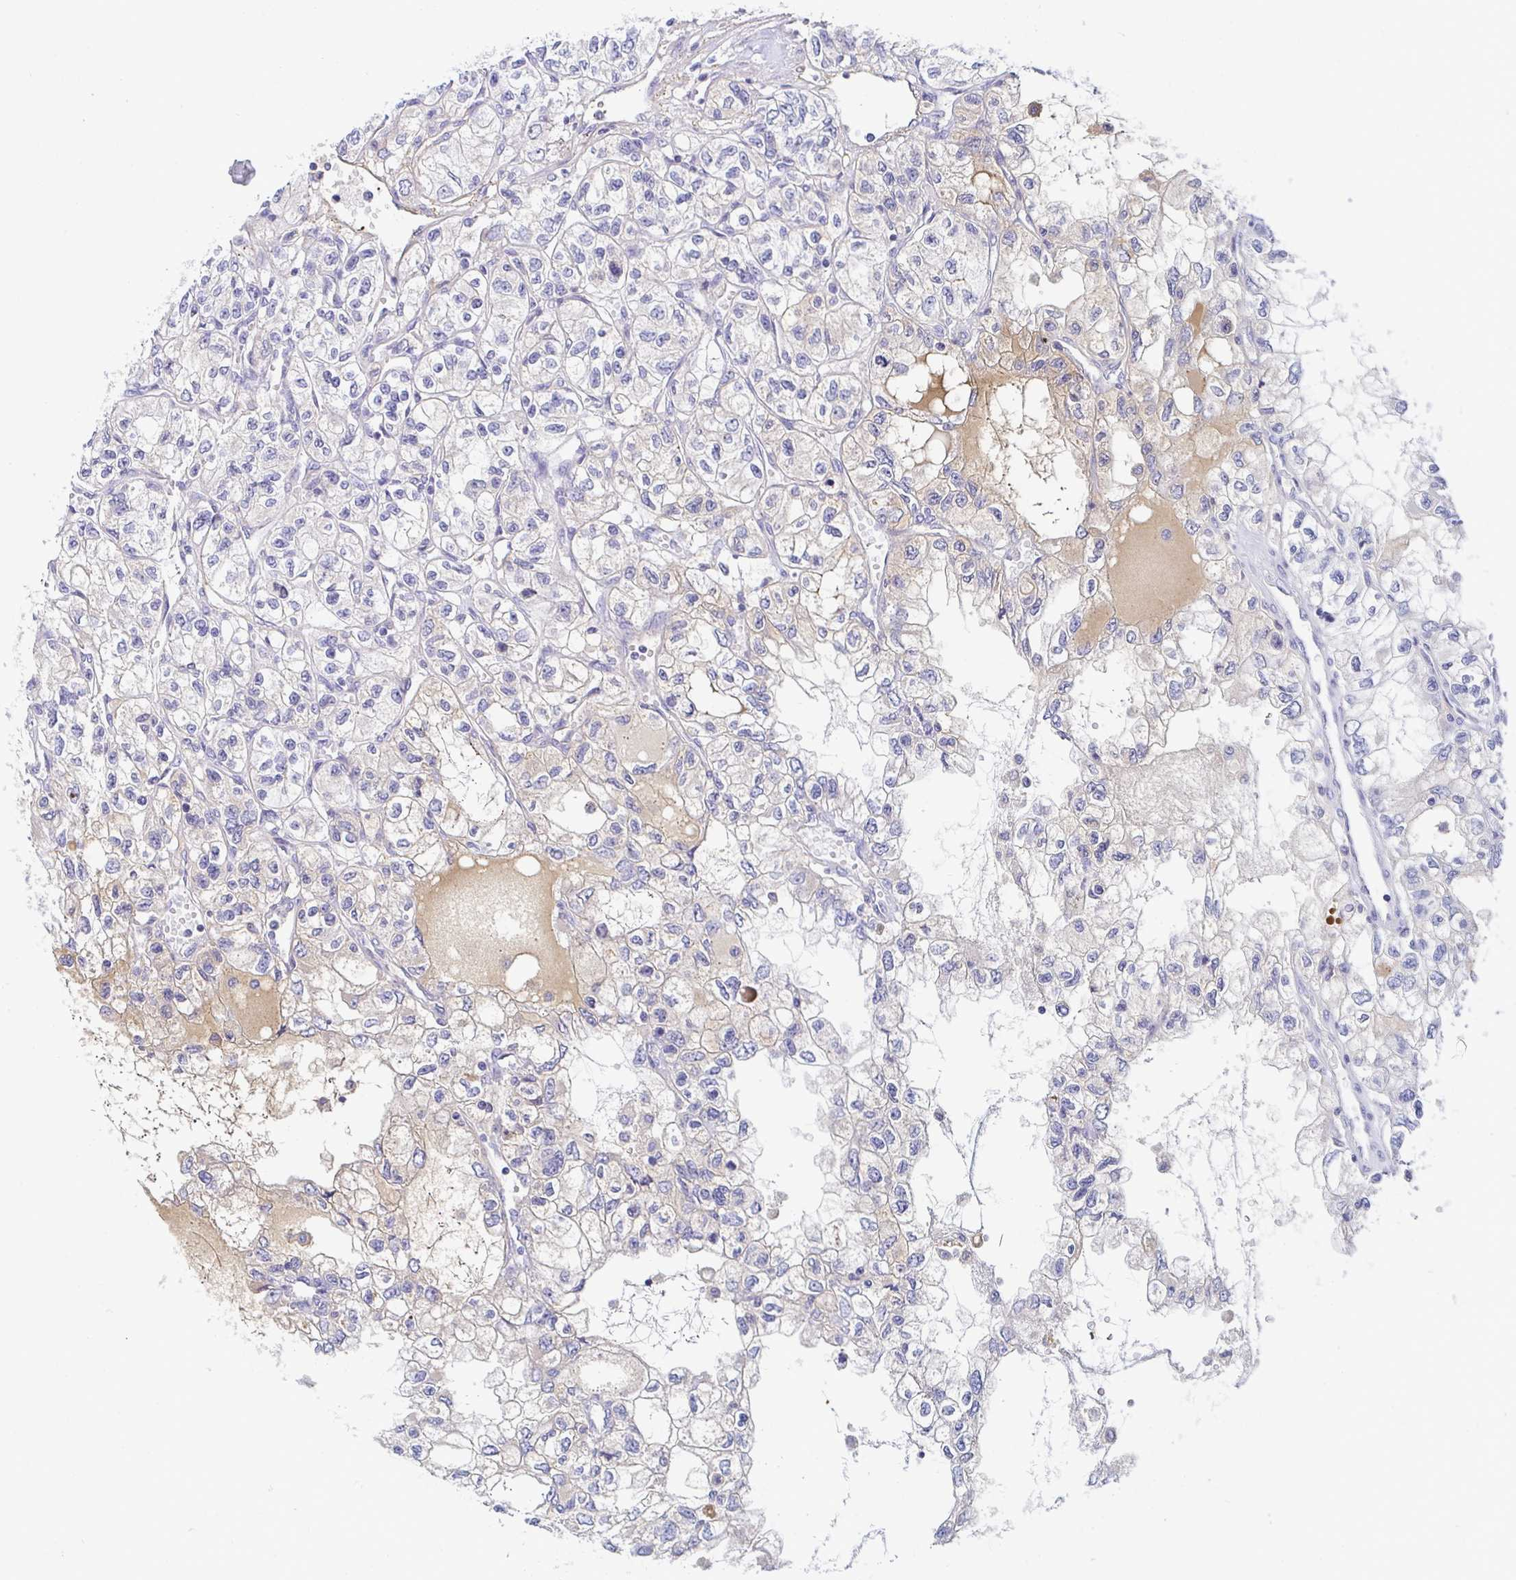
{"staining": {"intensity": "negative", "quantity": "none", "location": "none"}, "tissue": "renal cancer", "cell_type": "Tumor cells", "image_type": "cancer", "snomed": [{"axis": "morphology", "description": "Adenocarcinoma, NOS"}, {"axis": "topography", "description": "Kidney"}], "caption": "Micrograph shows no significant protein positivity in tumor cells of adenocarcinoma (renal). Brightfield microscopy of IHC stained with DAB (3,3'-diaminobenzidine) (brown) and hematoxylin (blue), captured at high magnification.", "gene": "C4orf17", "patient": {"sex": "female", "age": 59}}